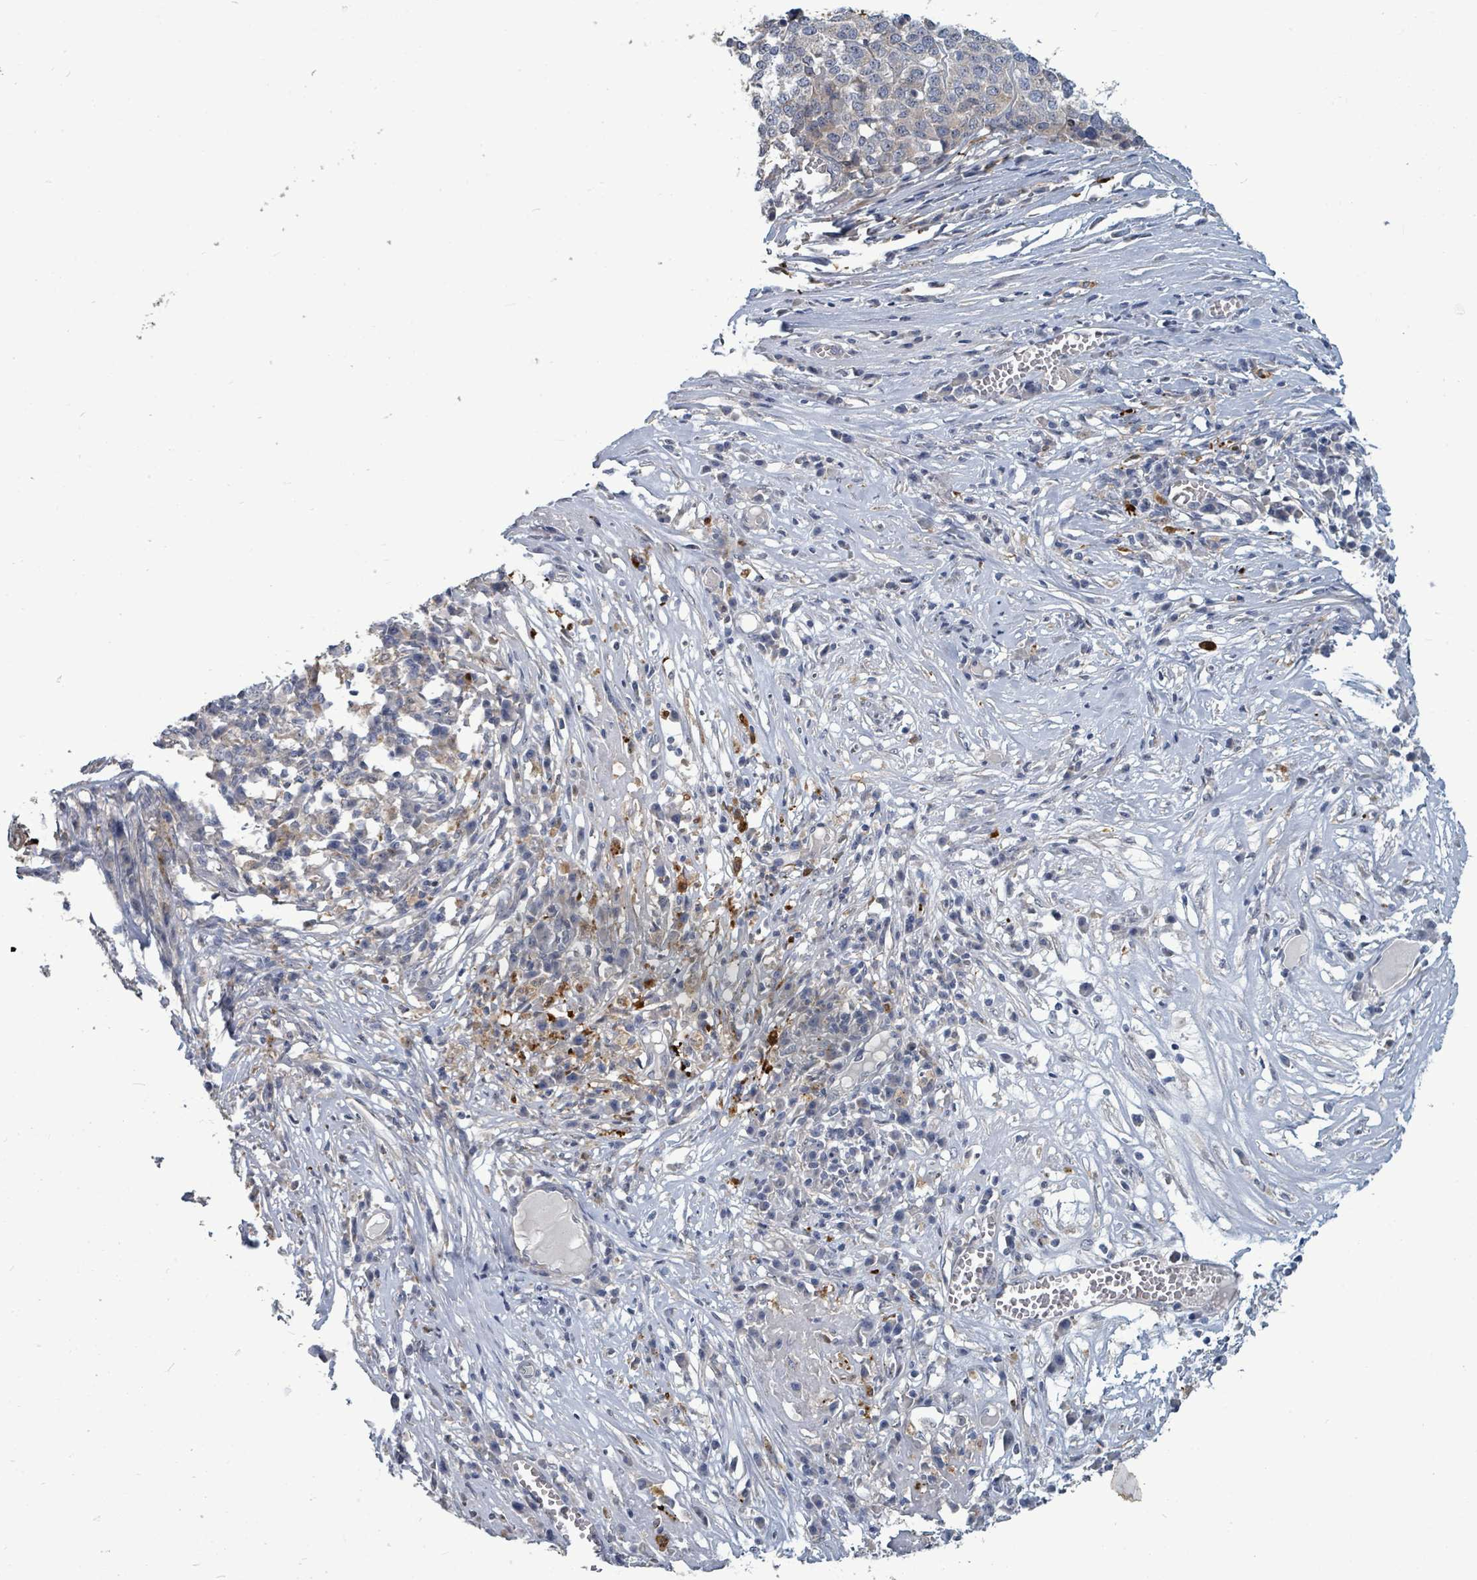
{"staining": {"intensity": "negative", "quantity": "none", "location": "none"}, "tissue": "melanoma", "cell_type": "Tumor cells", "image_type": "cancer", "snomed": [{"axis": "morphology", "description": "Malignant melanoma, Metastatic site"}, {"axis": "topography", "description": "Lymph node"}], "caption": "Tumor cells show no significant protein staining in malignant melanoma (metastatic site). (DAB immunohistochemistry, high magnification).", "gene": "TRDMT1", "patient": {"sex": "male", "age": 44}}